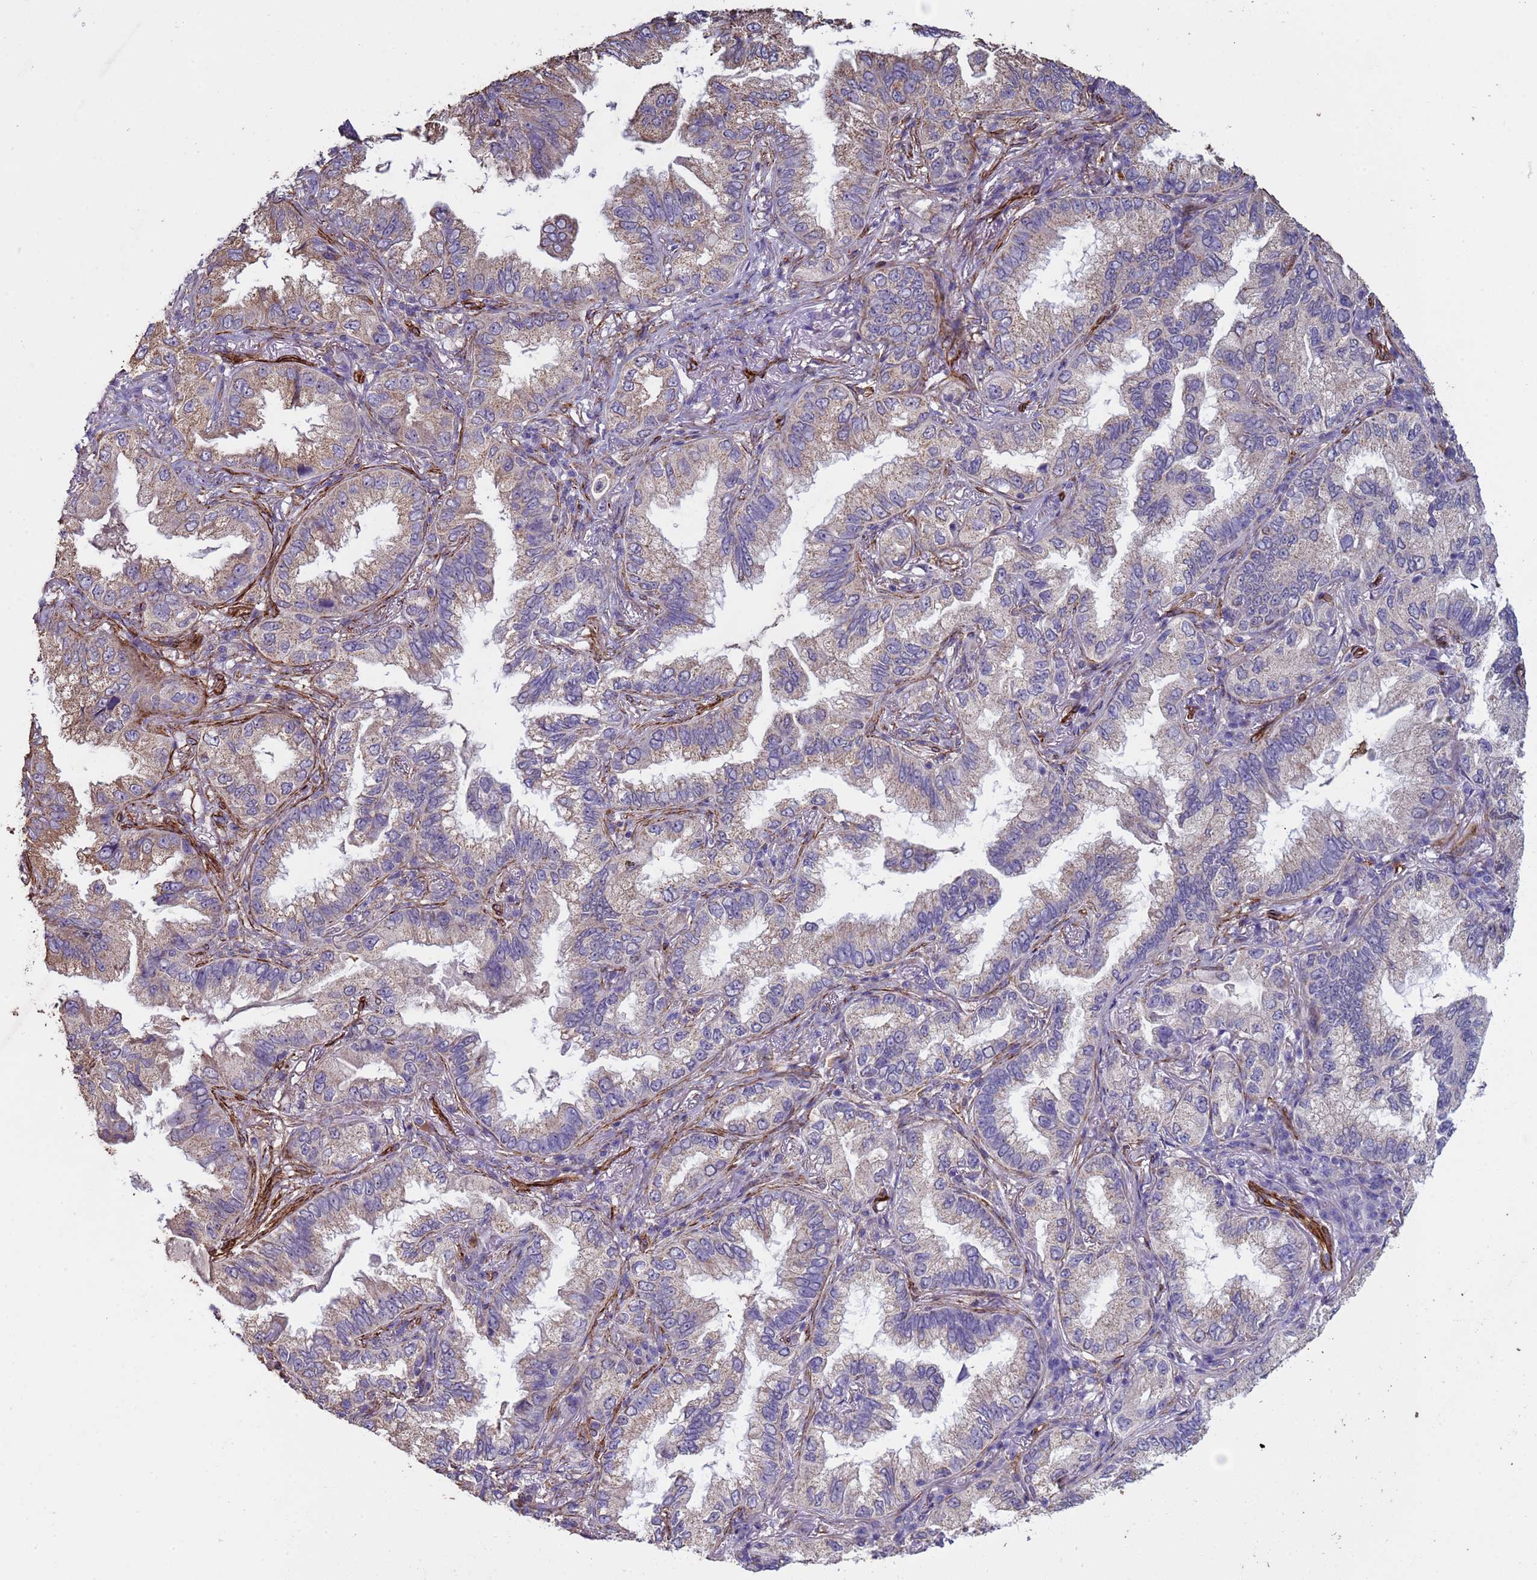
{"staining": {"intensity": "weak", "quantity": "25%-75%", "location": "cytoplasmic/membranous"}, "tissue": "lung cancer", "cell_type": "Tumor cells", "image_type": "cancer", "snomed": [{"axis": "morphology", "description": "Adenocarcinoma, NOS"}, {"axis": "topography", "description": "Lung"}], "caption": "Immunohistochemistry (IHC) (DAB (3,3'-diaminobenzidine)) staining of human lung cancer shows weak cytoplasmic/membranous protein expression in about 25%-75% of tumor cells. (DAB (3,3'-diaminobenzidine) IHC, brown staining for protein, blue staining for nuclei).", "gene": "GASK1A", "patient": {"sex": "female", "age": 69}}